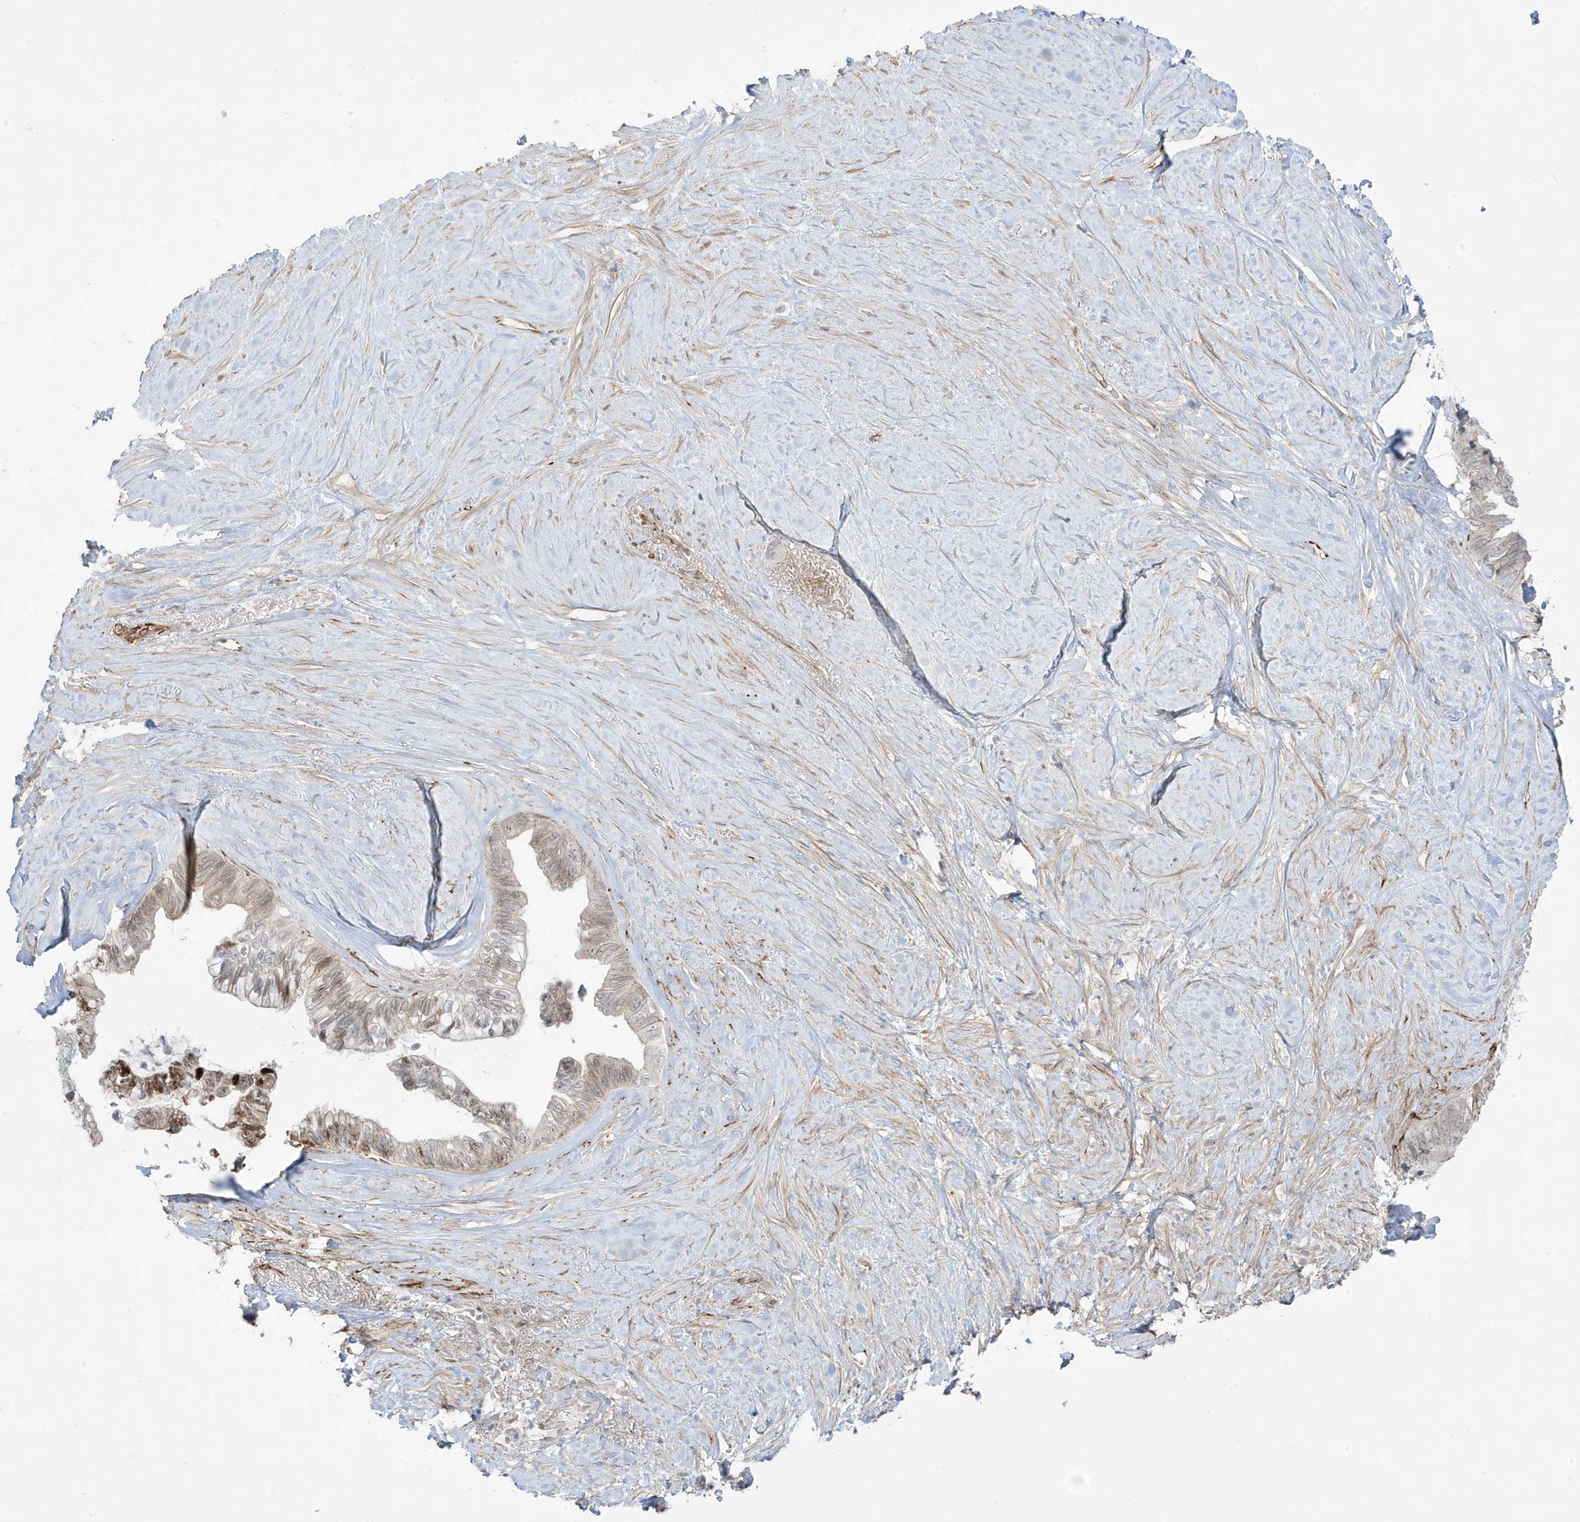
{"staining": {"intensity": "weak", "quantity": "25%-75%", "location": "cytoplasmic/membranous,nuclear"}, "tissue": "pancreatic cancer", "cell_type": "Tumor cells", "image_type": "cancer", "snomed": [{"axis": "morphology", "description": "Adenocarcinoma, NOS"}, {"axis": "topography", "description": "Pancreas"}], "caption": "Protein expression analysis of human adenocarcinoma (pancreatic) reveals weak cytoplasmic/membranous and nuclear expression in about 25%-75% of tumor cells. (brown staining indicates protein expression, while blue staining denotes nuclei).", "gene": "ADAMTSL3", "patient": {"sex": "female", "age": 72}}